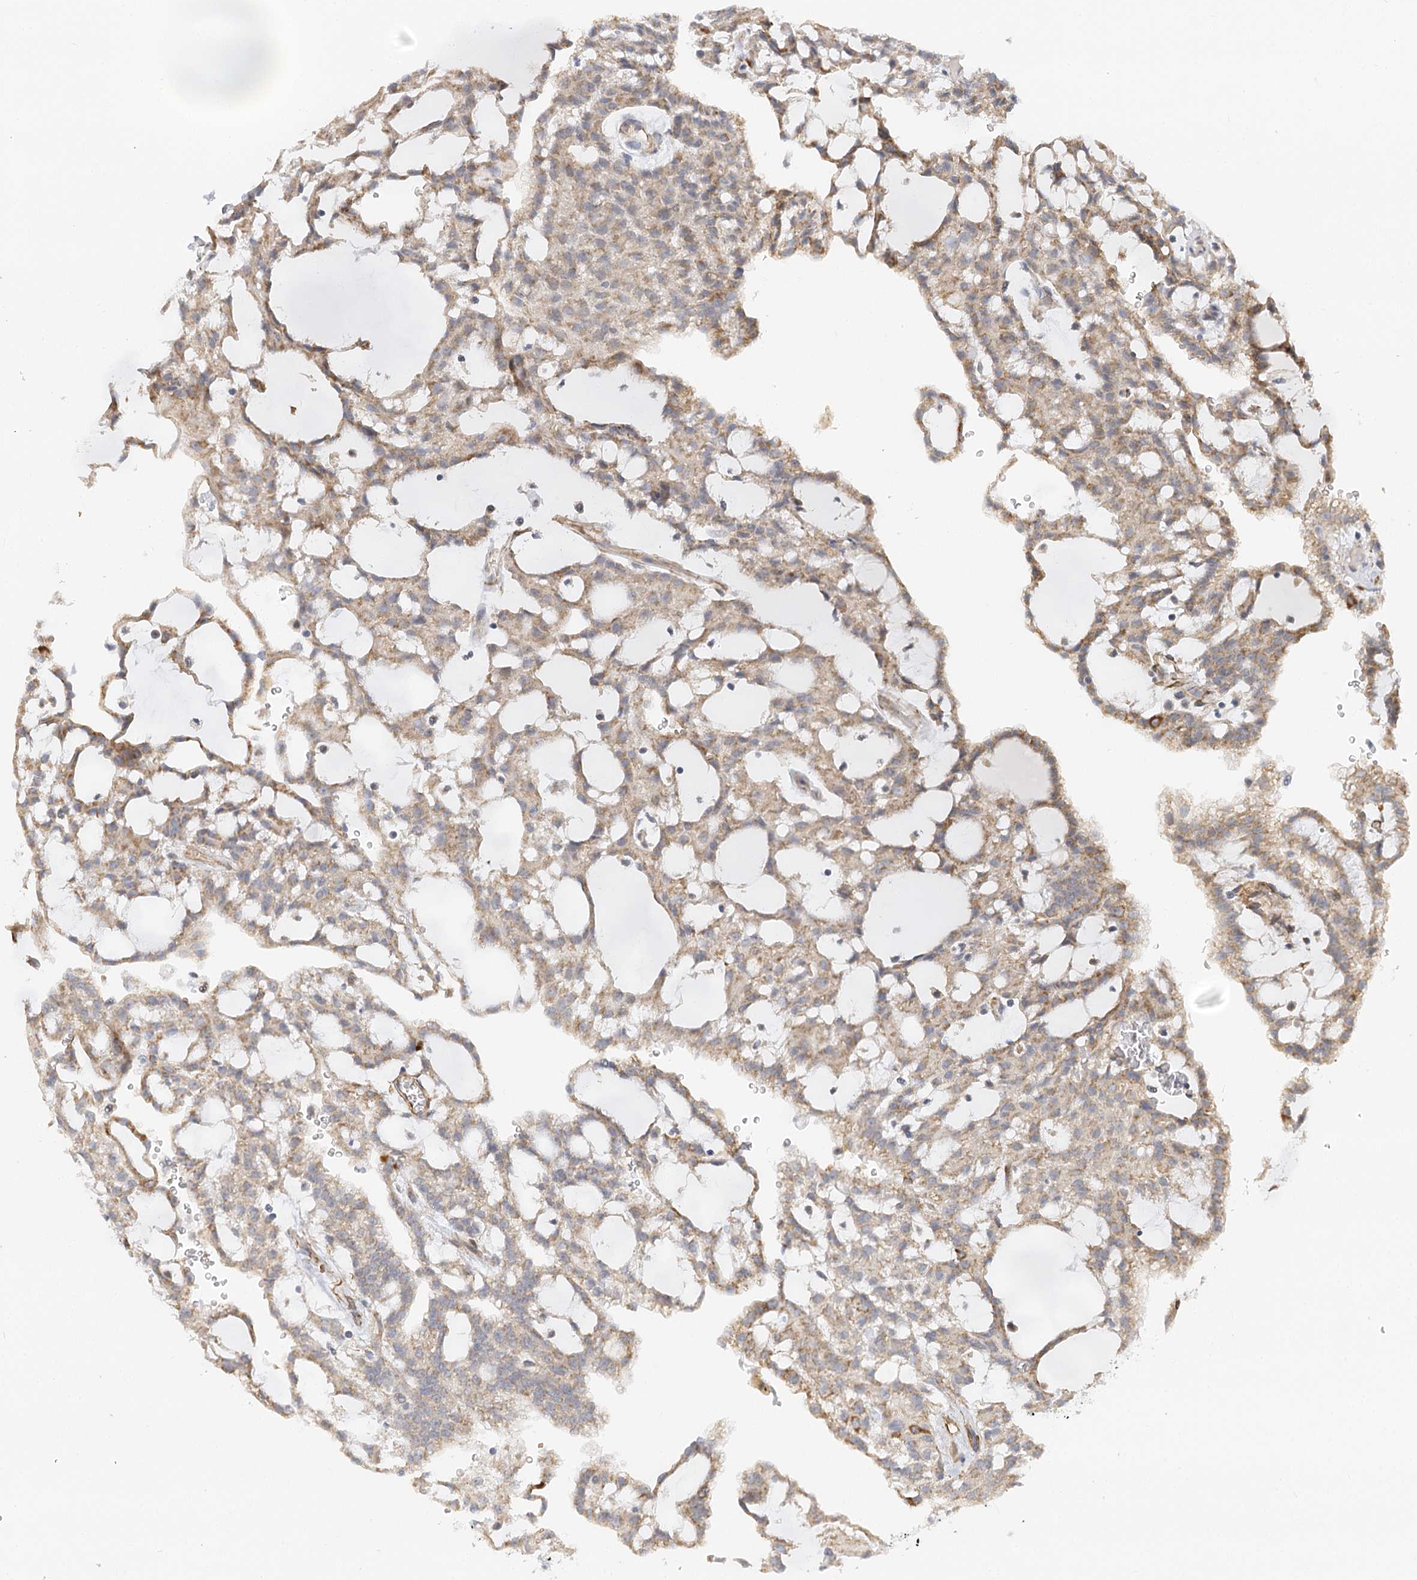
{"staining": {"intensity": "weak", "quantity": ">75%", "location": "cytoplasmic/membranous"}, "tissue": "renal cancer", "cell_type": "Tumor cells", "image_type": "cancer", "snomed": [{"axis": "morphology", "description": "Adenocarcinoma, NOS"}, {"axis": "topography", "description": "Kidney"}], "caption": "Renal cancer stained with a protein marker displays weak staining in tumor cells.", "gene": "NELL2", "patient": {"sex": "male", "age": 63}}